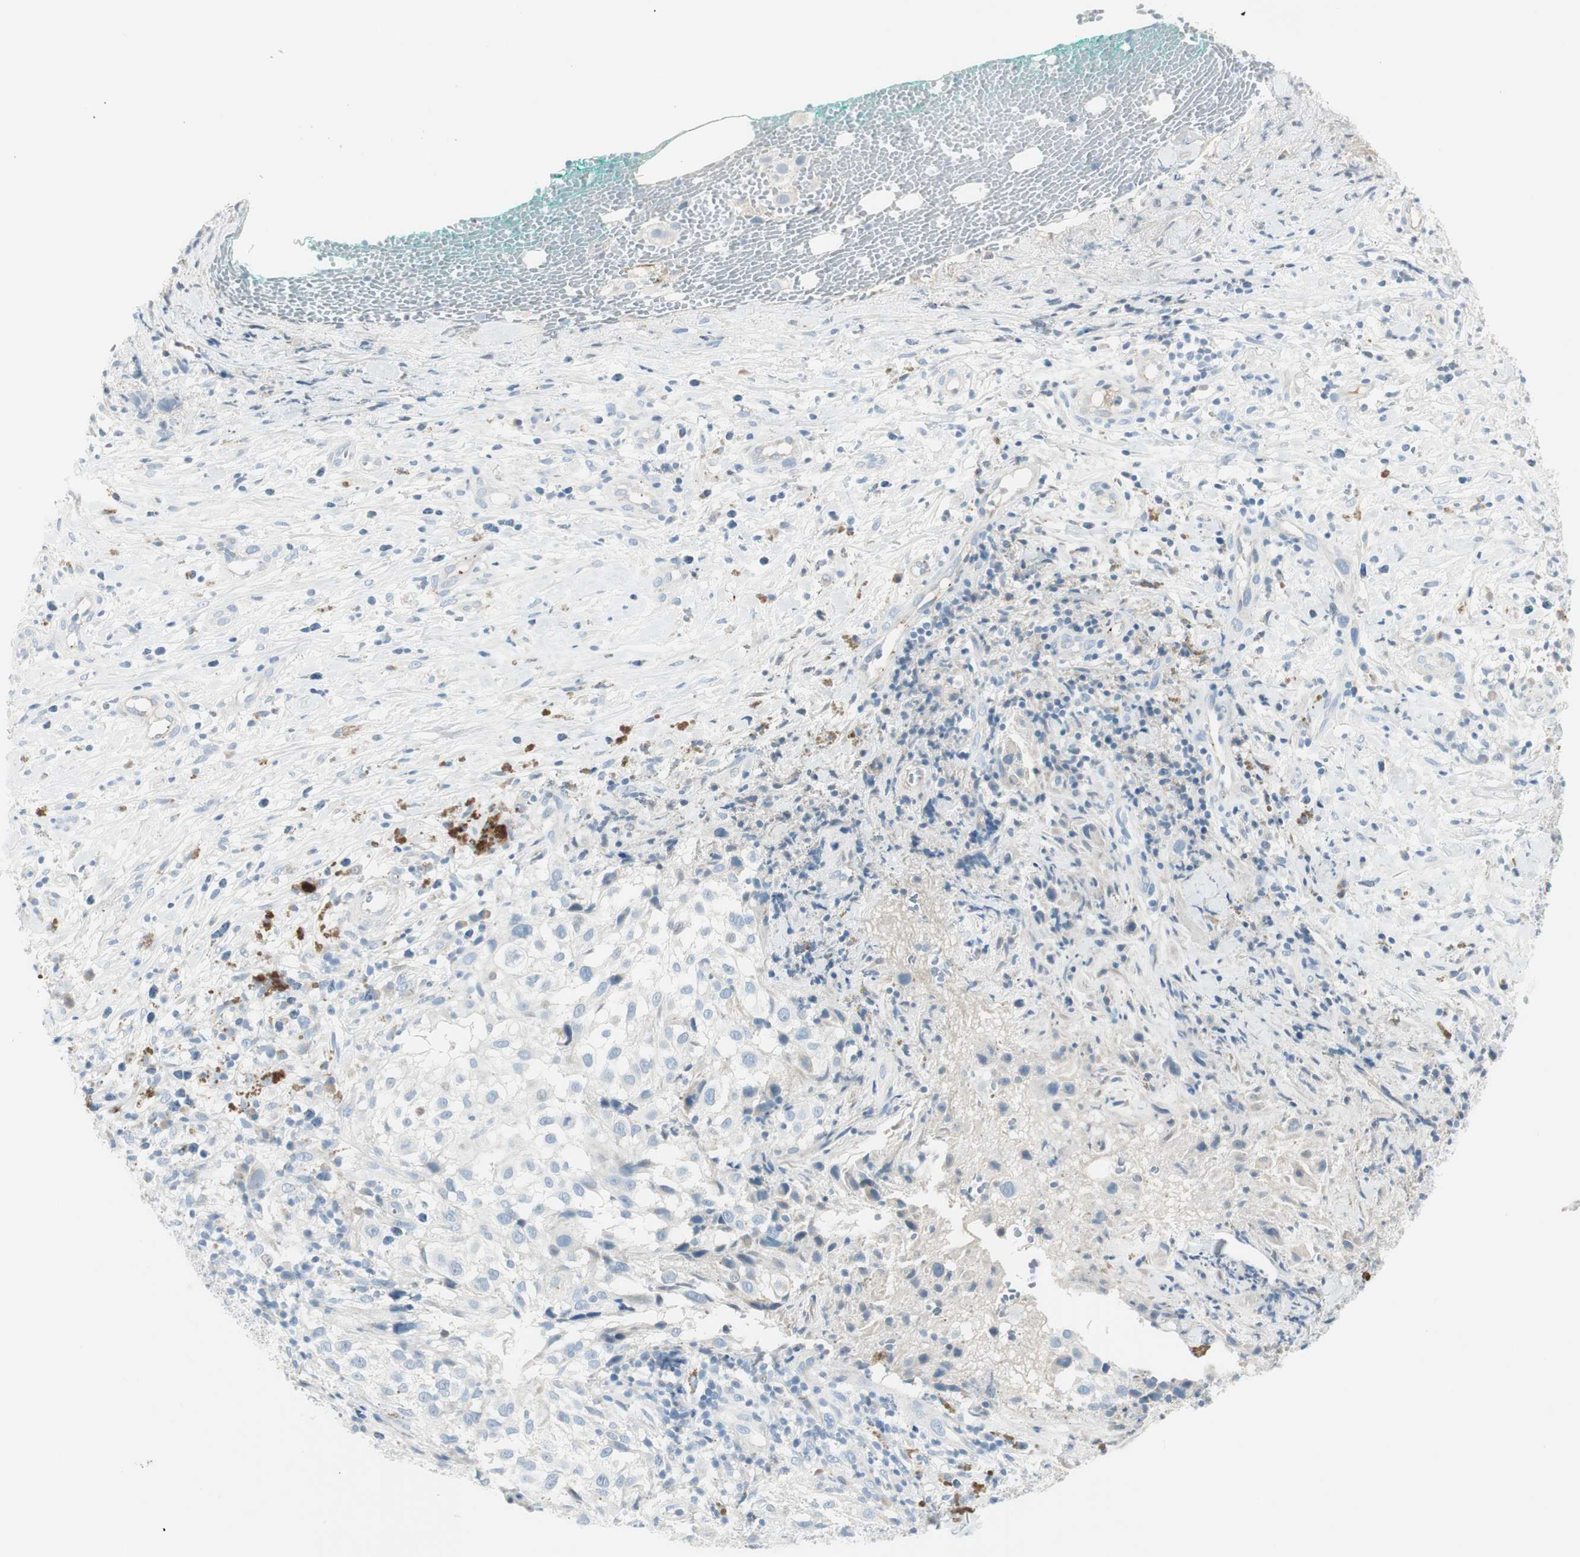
{"staining": {"intensity": "negative", "quantity": "none", "location": "none"}, "tissue": "melanoma", "cell_type": "Tumor cells", "image_type": "cancer", "snomed": [{"axis": "morphology", "description": "Necrosis, NOS"}, {"axis": "morphology", "description": "Malignant melanoma, NOS"}, {"axis": "topography", "description": "Skin"}], "caption": "A micrograph of human malignant melanoma is negative for staining in tumor cells.", "gene": "CACNA2D1", "patient": {"sex": "female", "age": 87}}